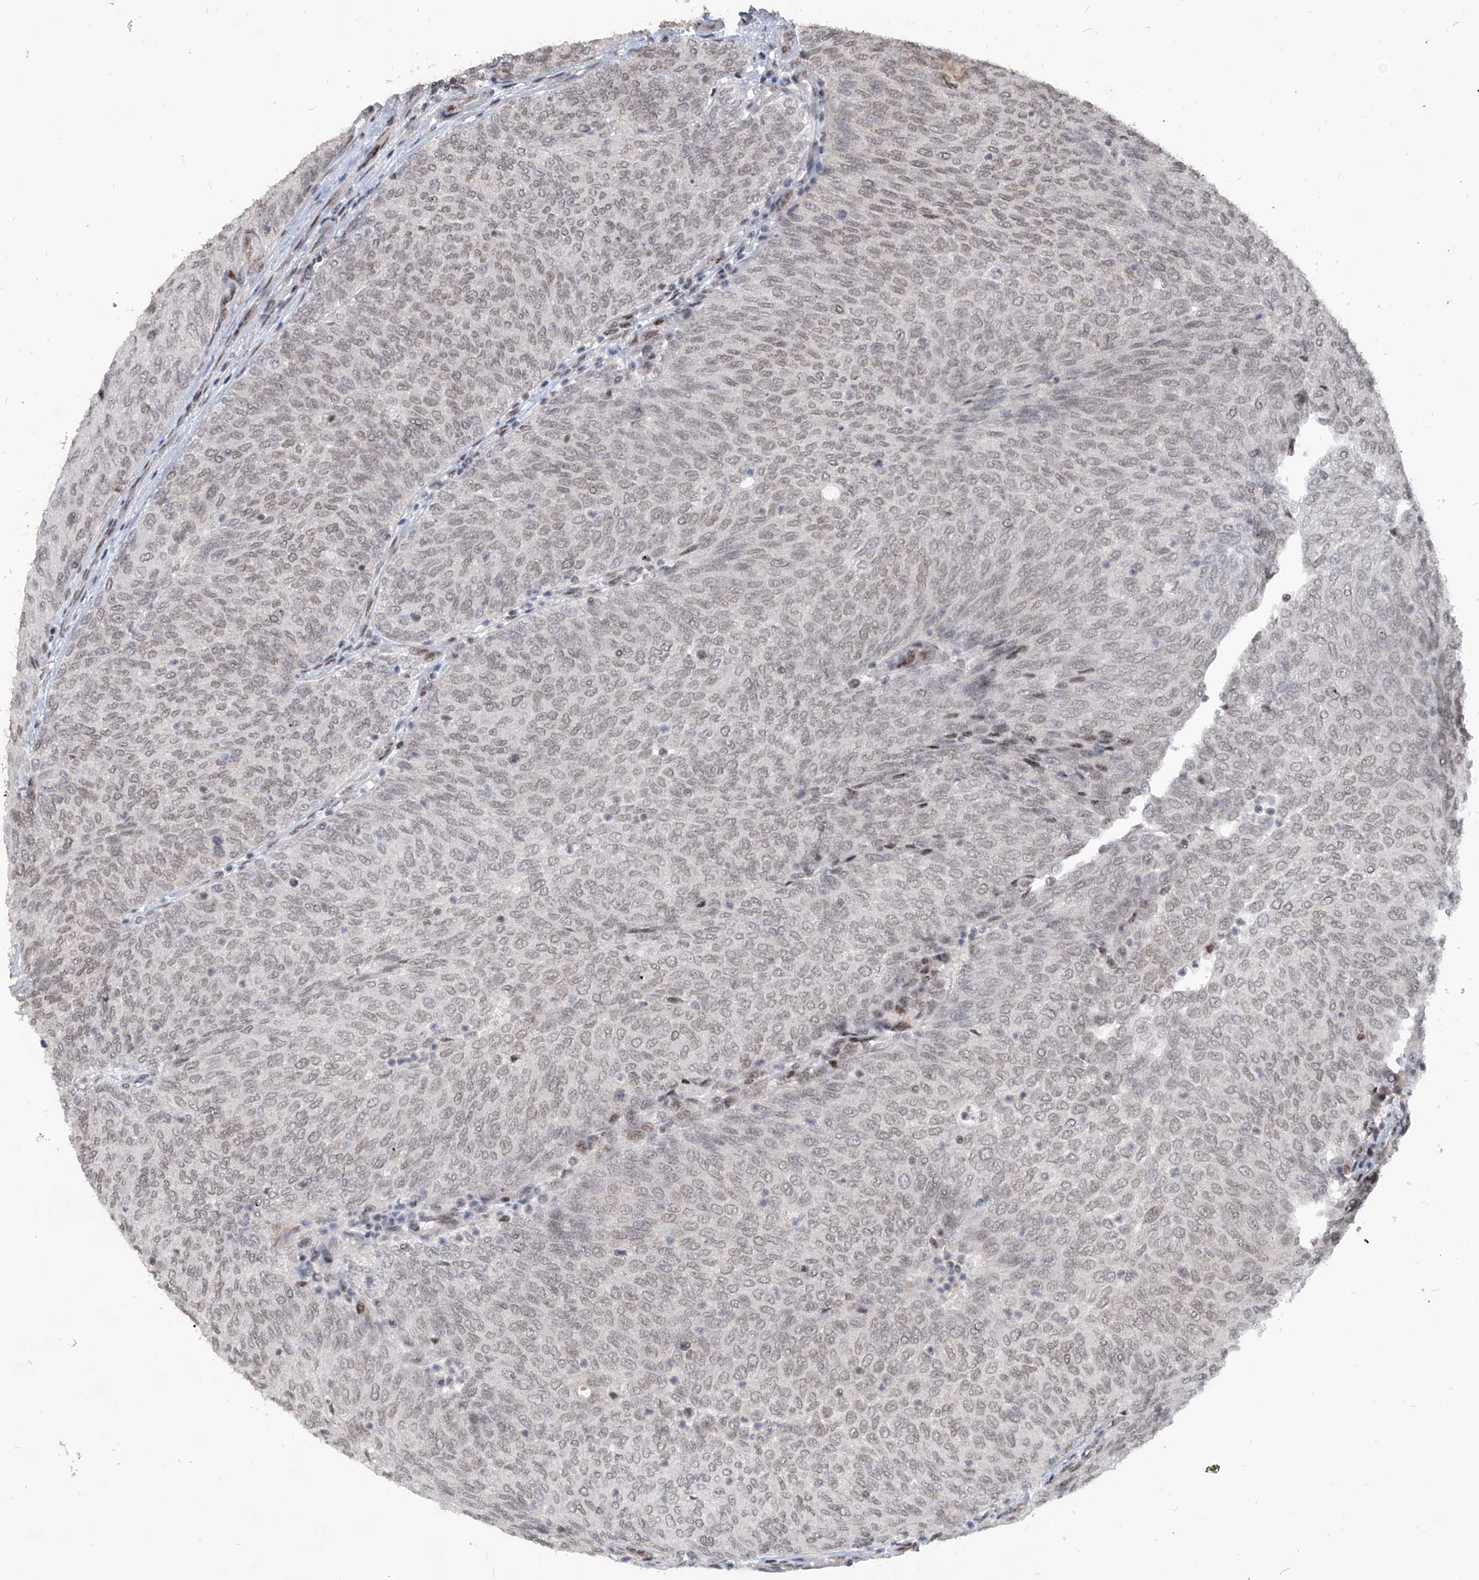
{"staining": {"intensity": "weak", "quantity": ">75%", "location": "nuclear"}, "tissue": "urothelial cancer", "cell_type": "Tumor cells", "image_type": "cancer", "snomed": [{"axis": "morphology", "description": "Urothelial carcinoma, Low grade"}, {"axis": "topography", "description": "Urinary bladder"}], "caption": "Immunohistochemistry of human low-grade urothelial carcinoma demonstrates low levels of weak nuclear positivity in about >75% of tumor cells.", "gene": "IRF2", "patient": {"sex": "female", "age": 79}}